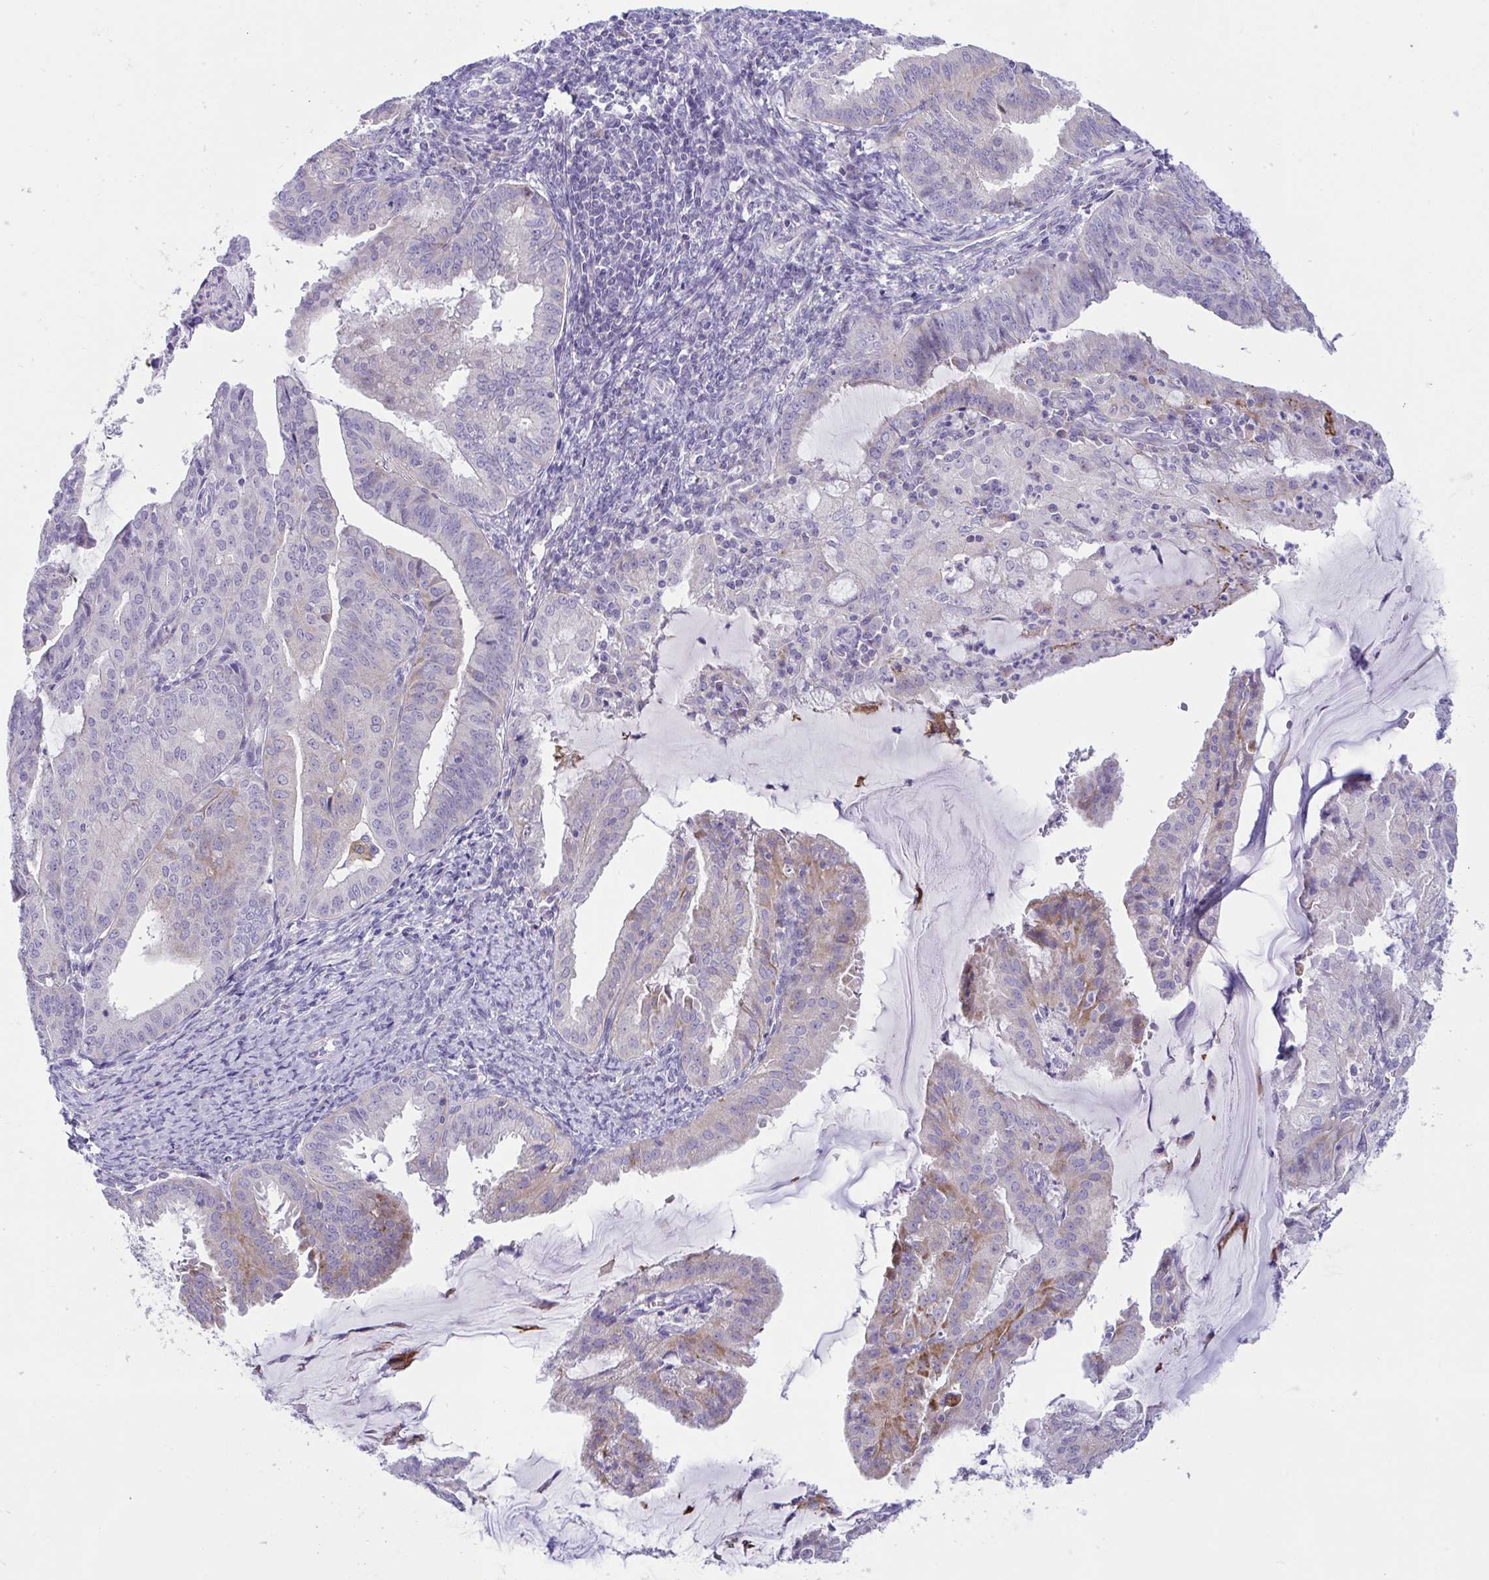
{"staining": {"intensity": "moderate", "quantity": "<25%", "location": "cytoplasmic/membranous"}, "tissue": "endometrial cancer", "cell_type": "Tumor cells", "image_type": "cancer", "snomed": [{"axis": "morphology", "description": "Adenocarcinoma, NOS"}, {"axis": "topography", "description": "Endometrium"}], "caption": "Endometrial adenocarcinoma was stained to show a protein in brown. There is low levels of moderate cytoplasmic/membranous staining in approximately <25% of tumor cells.", "gene": "DTX3", "patient": {"sex": "female", "age": 70}}